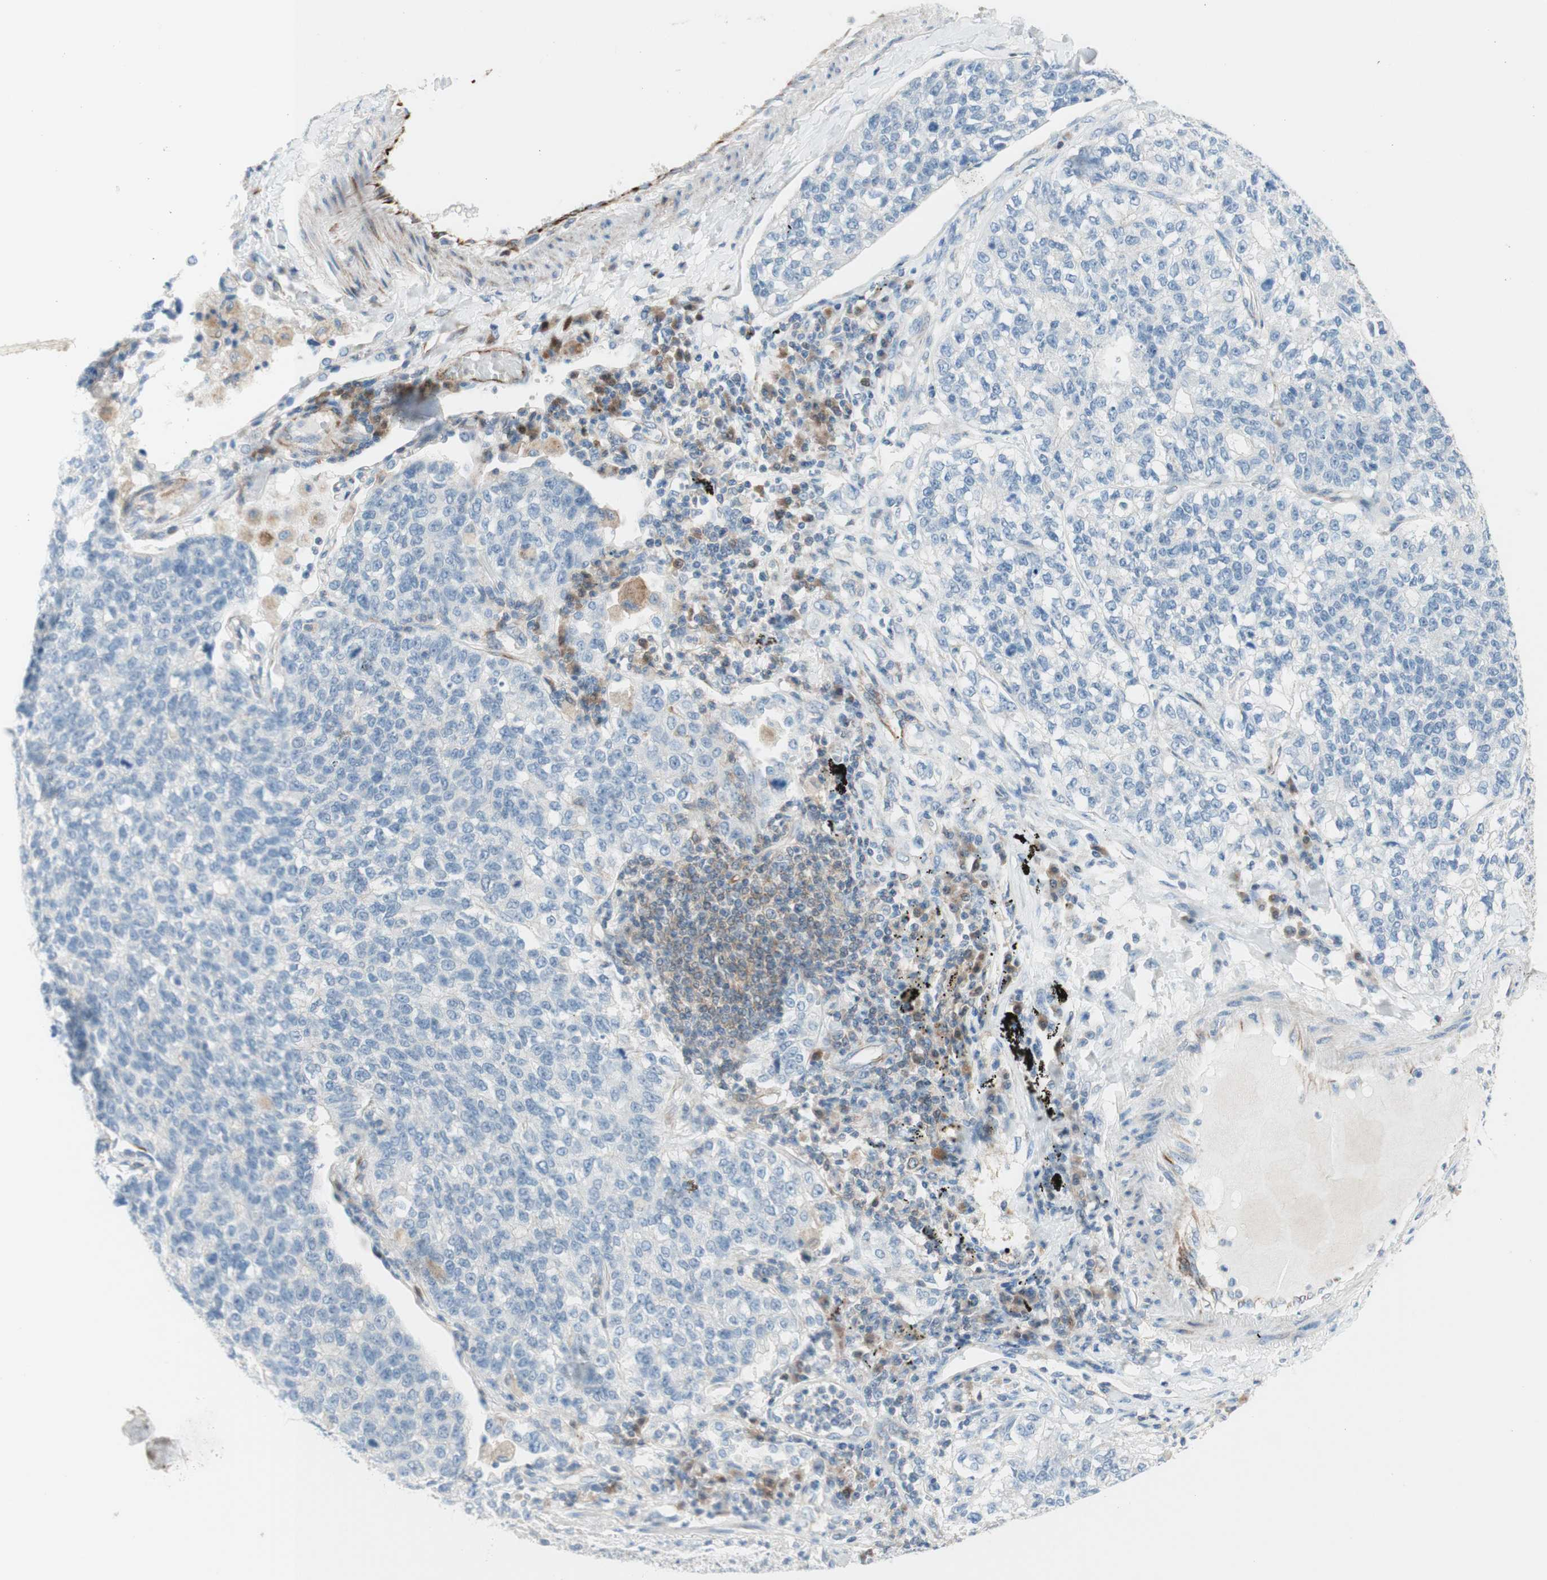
{"staining": {"intensity": "negative", "quantity": "none", "location": "none"}, "tissue": "lung cancer", "cell_type": "Tumor cells", "image_type": "cancer", "snomed": [{"axis": "morphology", "description": "Adenocarcinoma, NOS"}, {"axis": "topography", "description": "Lung"}], "caption": "A high-resolution micrograph shows immunohistochemistry (IHC) staining of adenocarcinoma (lung), which demonstrates no significant expression in tumor cells.", "gene": "POU2AF1", "patient": {"sex": "male", "age": 49}}